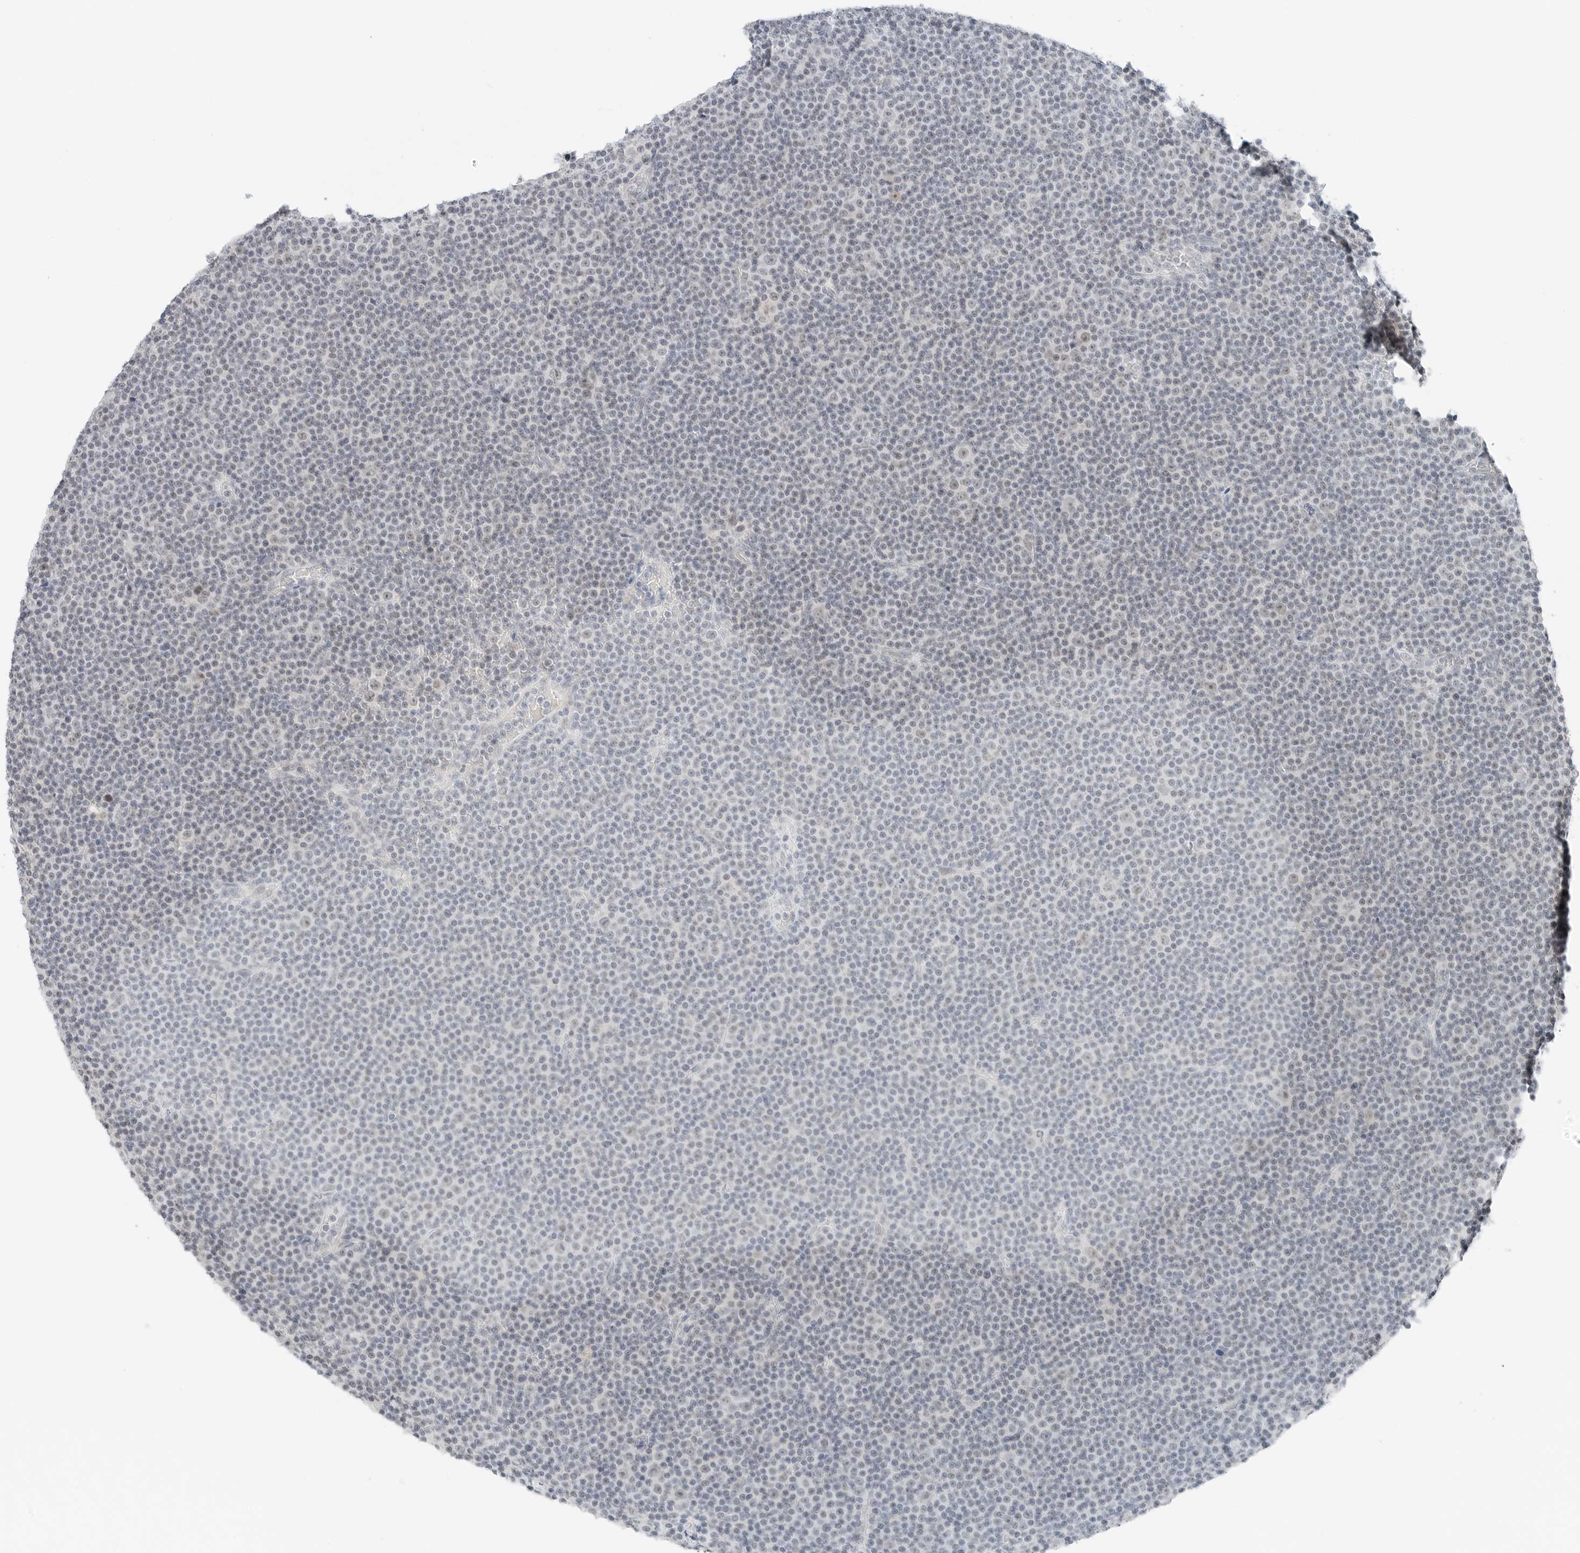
{"staining": {"intensity": "negative", "quantity": "none", "location": "none"}, "tissue": "lymphoma", "cell_type": "Tumor cells", "image_type": "cancer", "snomed": [{"axis": "morphology", "description": "Malignant lymphoma, non-Hodgkin's type, Low grade"}, {"axis": "topography", "description": "Lymph node"}], "caption": "DAB (3,3'-diaminobenzidine) immunohistochemical staining of human malignant lymphoma, non-Hodgkin's type (low-grade) displays no significant expression in tumor cells.", "gene": "CCSAP", "patient": {"sex": "female", "age": 67}}